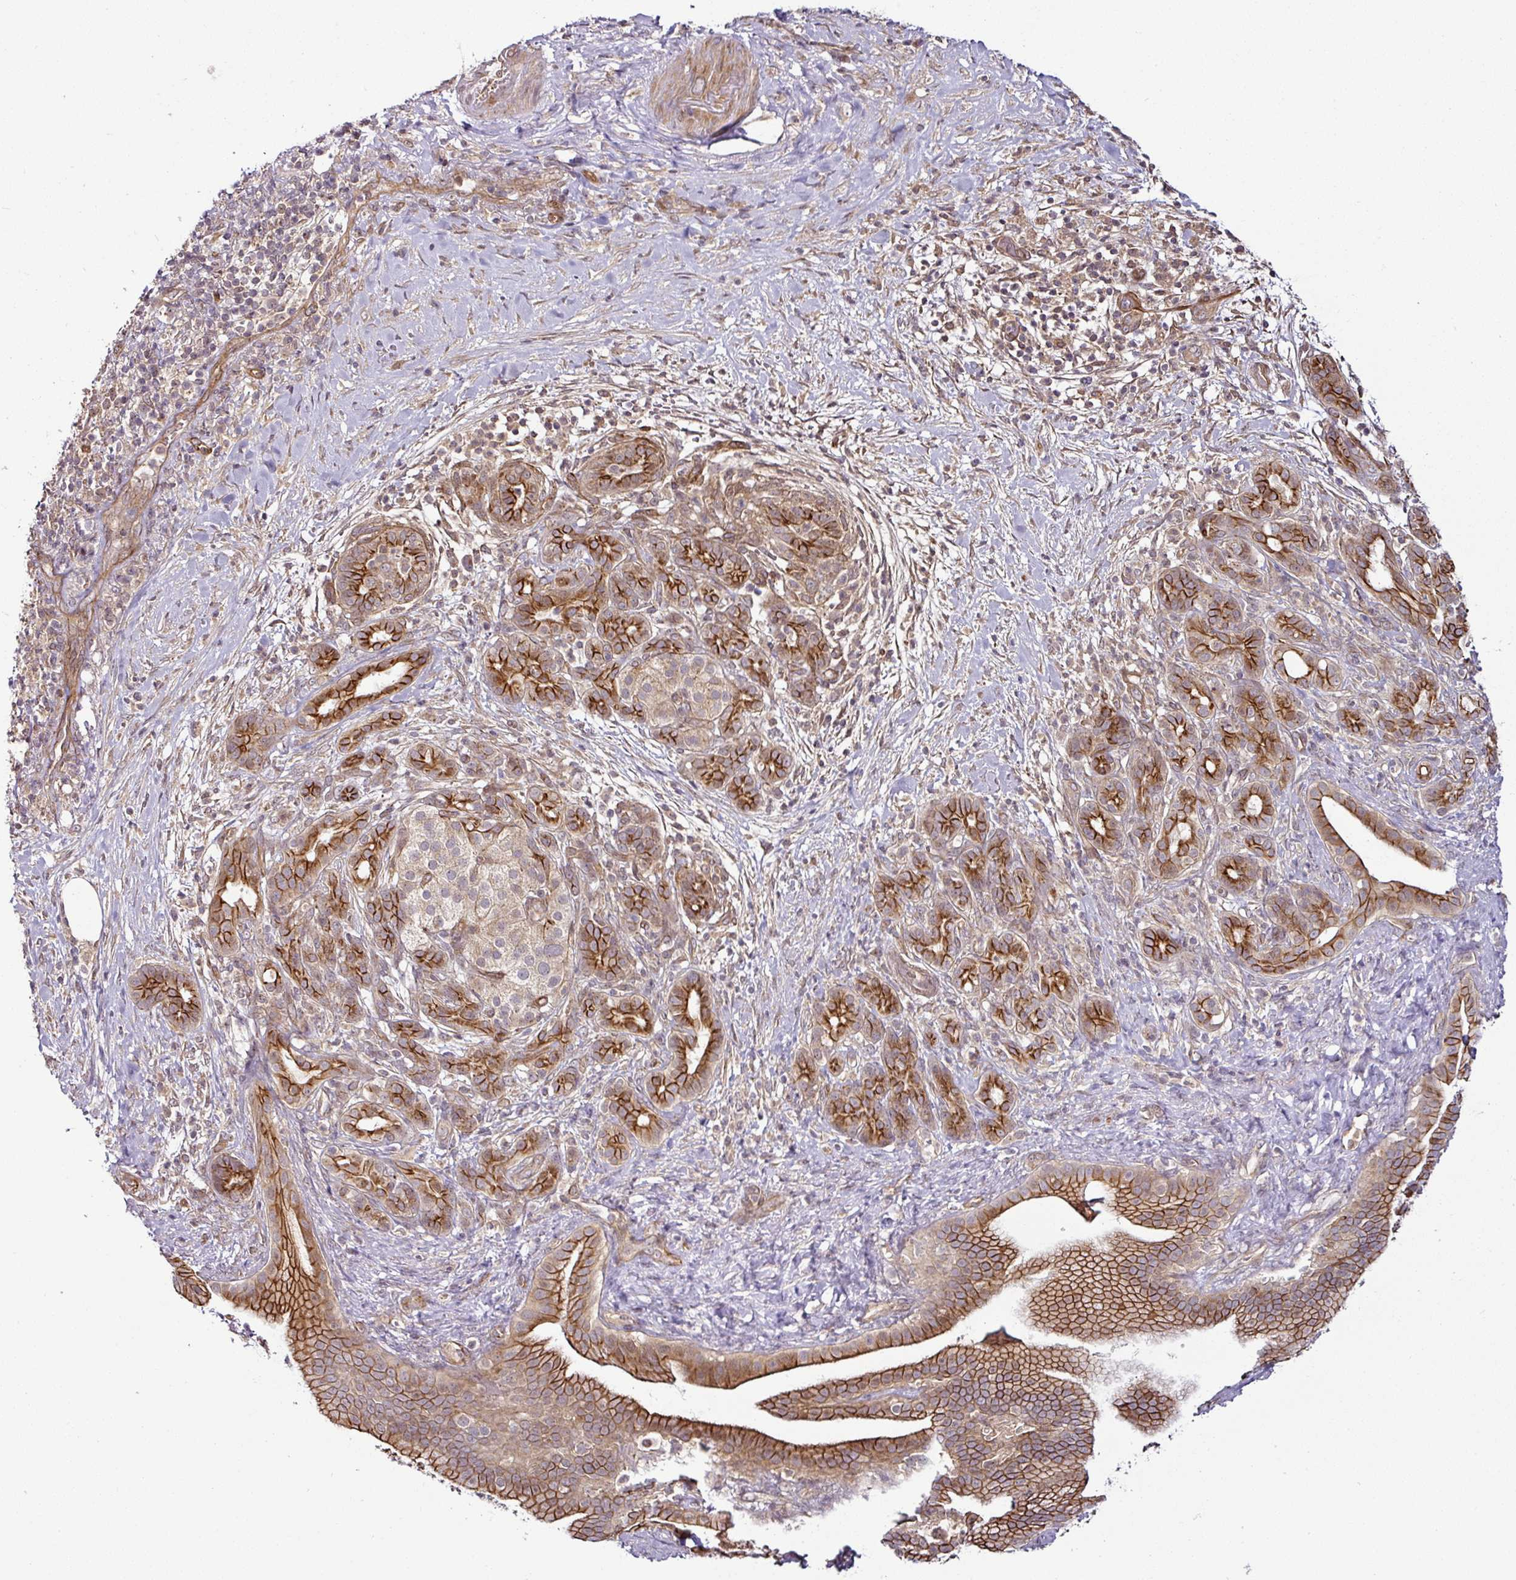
{"staining": {"intensity": "strong", "quantity": ">75%", "location": "cytoplasmic/membranous"}, "tissue": "pancreatic cancer", "cell_type": "Tumor cells", "image_type": "cancer", "snomed": [{"axis": "morphology", "description": "Adenocarcinoma, NOS"}, {"axis": "topography", "description": "Pancreas"}], "caption": "Pancreatic adenocarcinoma was stained to show a protein in brown. There is high levels of strong cytoplasmic/membranous positivity in approximately >75% of tumor cells.", "gene": "DCAF13", "patient": {"sex": "male", "age": 44}}